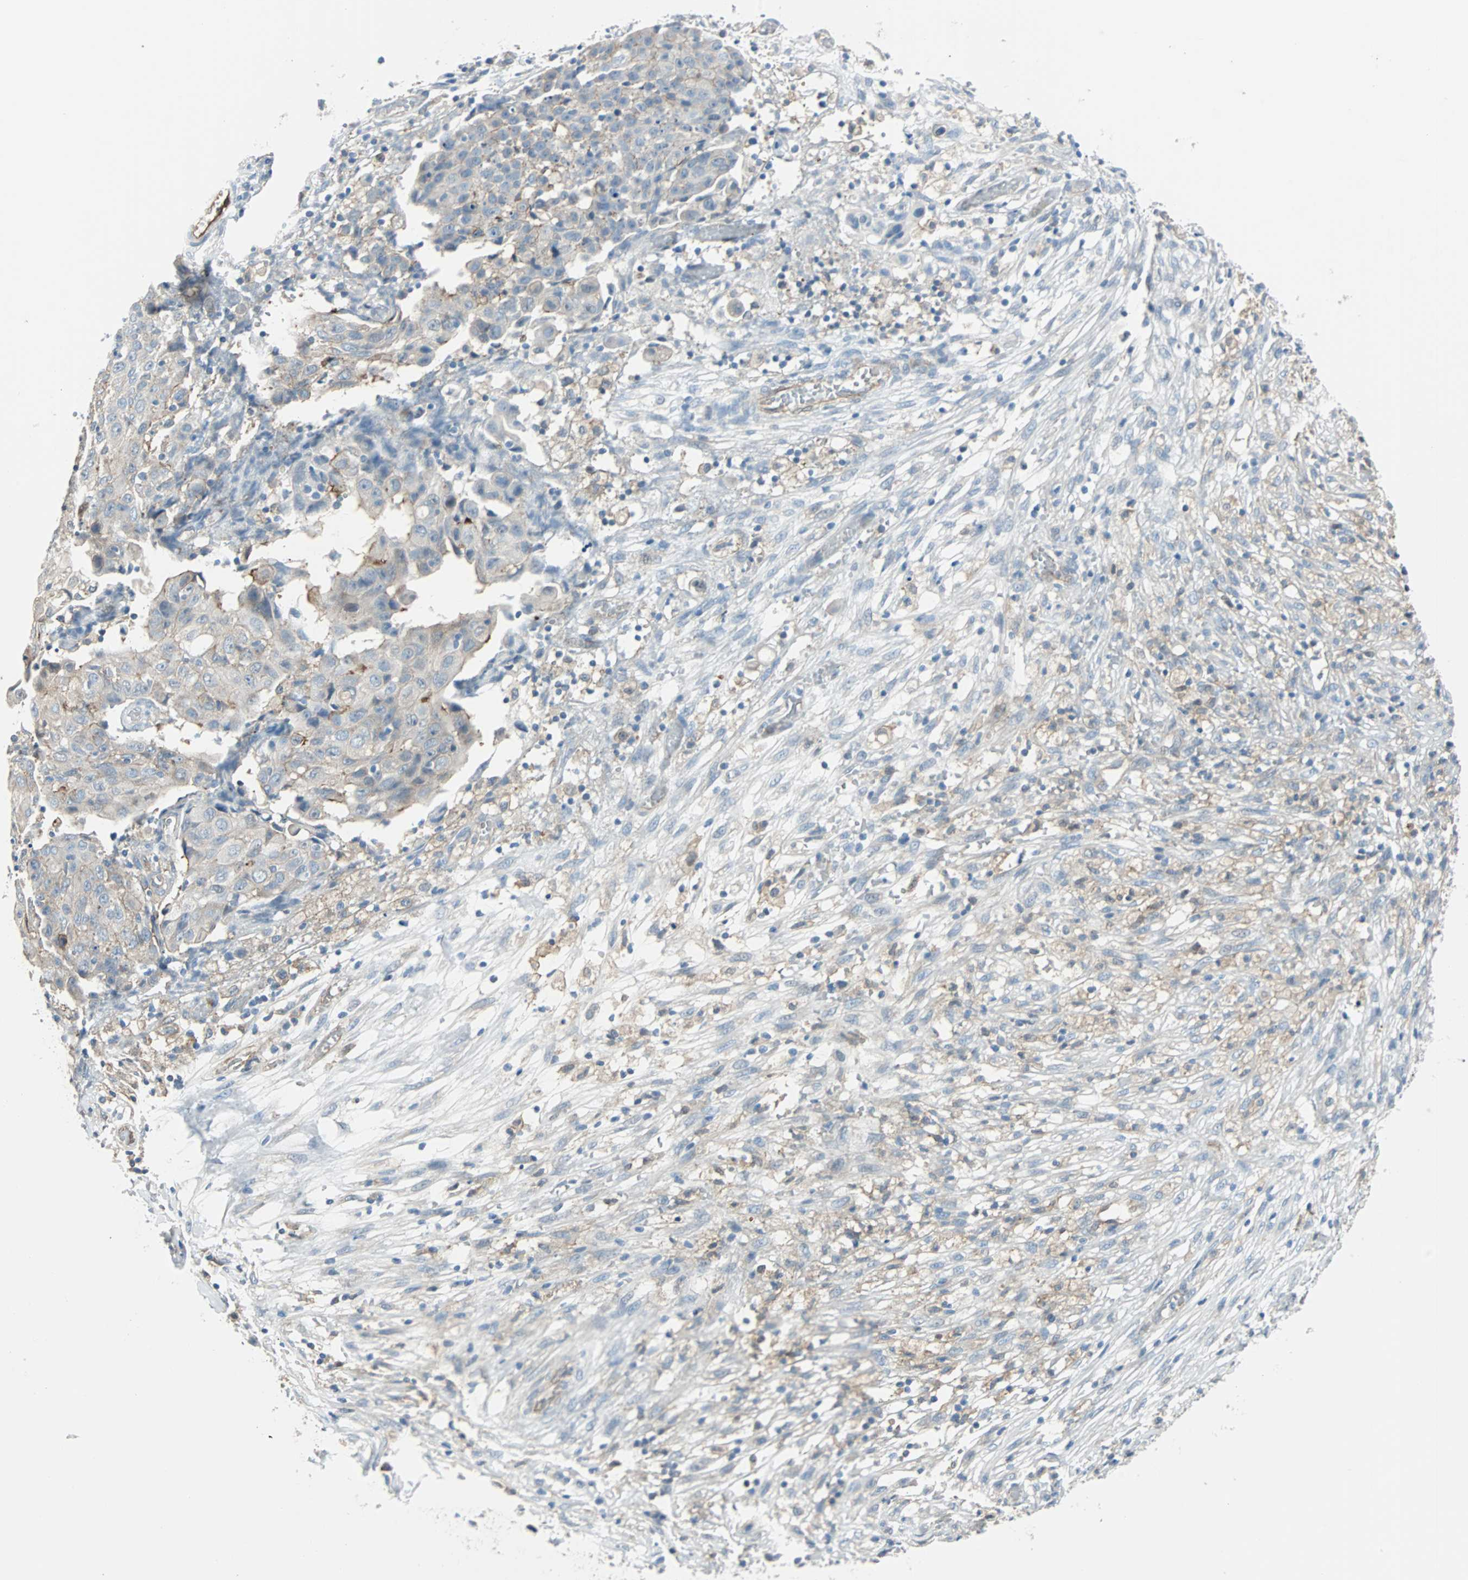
{"staining": {"intensity": "moderate", "quantity": "<25%", "location": "cytoplasmic/membranous"}, "tissue": "ovarian cancer", "cell_type": "Tumor cells", "image_type": "cancer", "snomed": [{"axis": "morphology", "description": "Carcinoma, endometroid"}, {"axis": "topography", "description": "Ovary"}], "caption": "The histopathology image shows a brown stain indicating the presence of a protein in the cytoplasmic/membranous of tumor cells in ovarian endometroid carcinoma.", "gene": "SWAP70", "patient": {"sex": "female", "age": 42}}